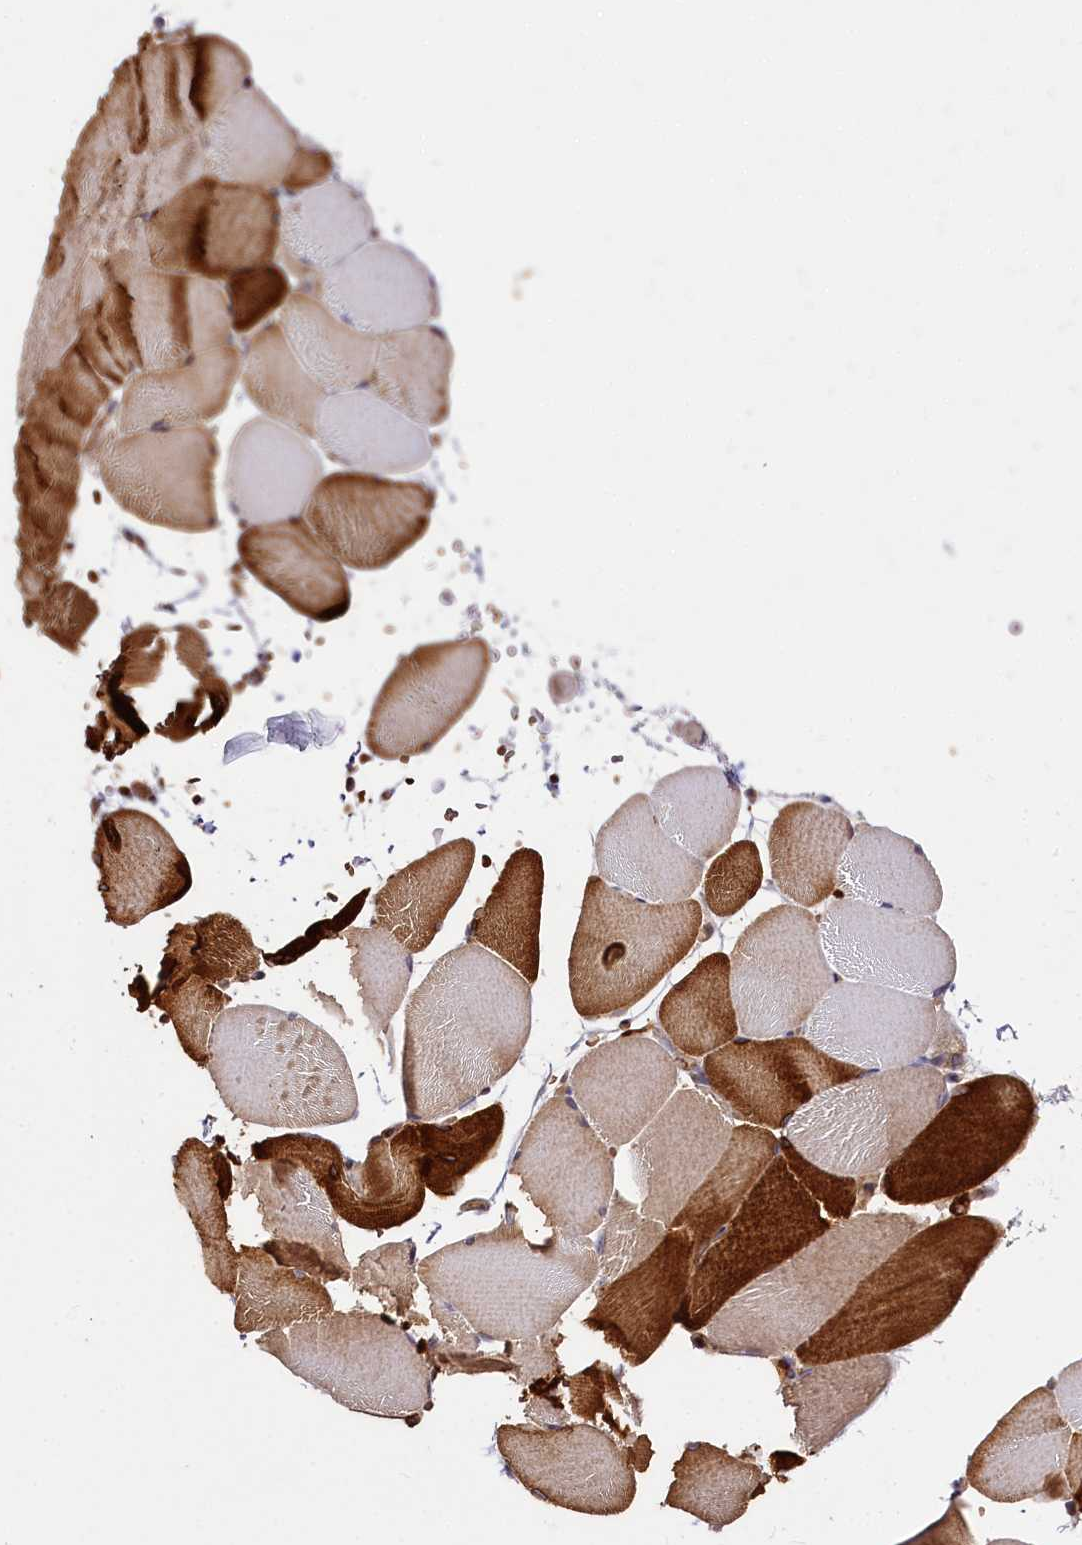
{"staining": {"intensity": "strong", "quantity": "25%-75%", "location": "cytoplasmic/membranous"}, "tissue": "skeletal muscle", "cell_type": "Myocytes", "image_type": "normal", "snomed": [{"axis": "morphology", "description": "Normal tissue, NOS"}, {"axis": "topography", "description": "Skeletal muscle"}, {"axis": "topography", "description": "Parathyroid gland"}], "caption": "This photomicrograph exhibits benign skeletal muscle stained with immunohistochemistry (IHC) to label a protein in brown. The cytoplasmic/membranous of myocytes show strong positivity for the protein. Nuclei are counter-stained blue.", "gene": "ATG101", "patient": {"sex": "female", "age": 37}}